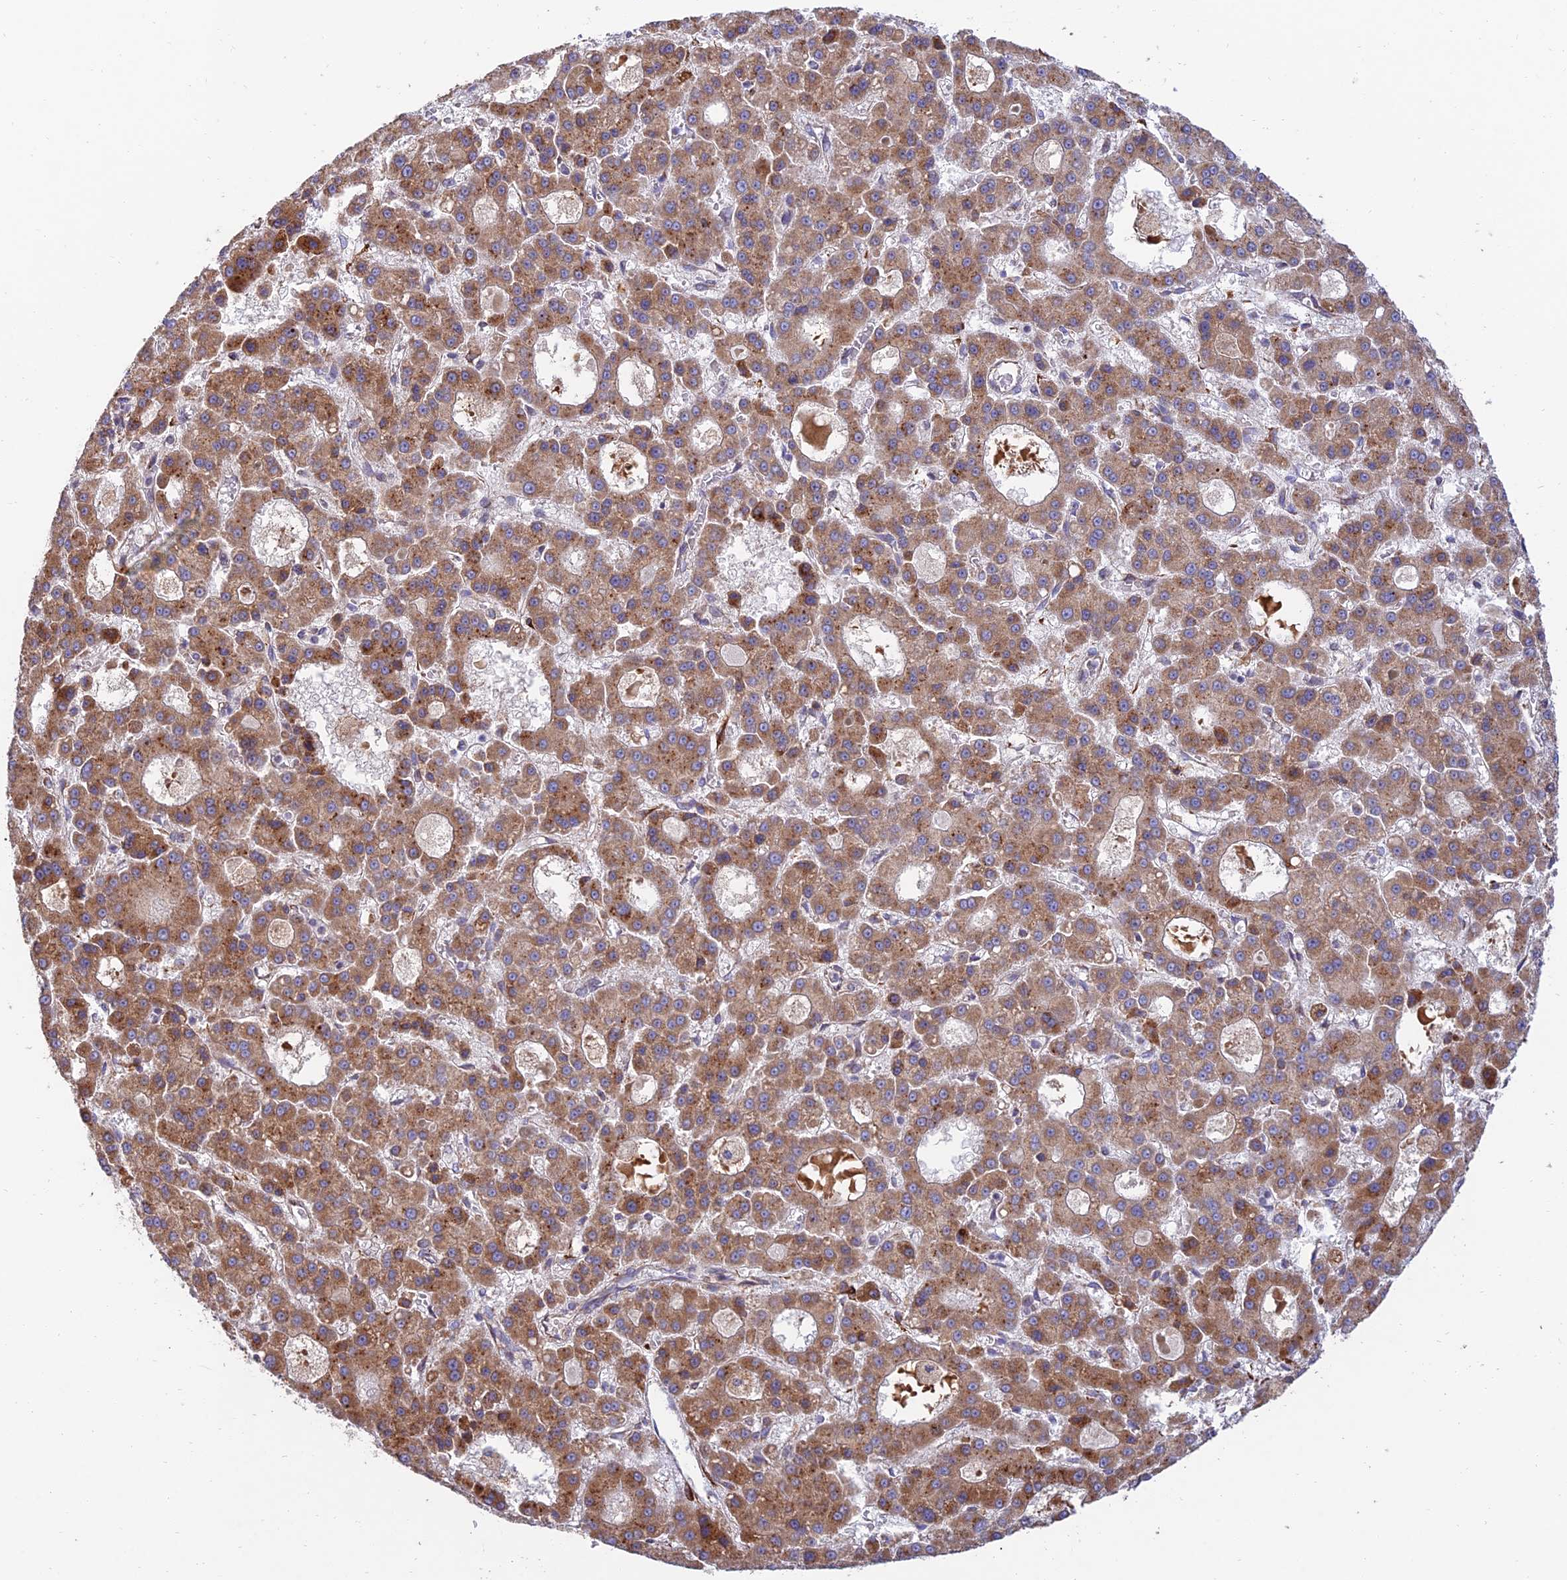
{"staining": {"intensity": "moderate", "quantity": ">75%", "location": "cytoplasmic/membranous"}, "tissue": "liver cancer", "cell_type": "Tumor cells", "image_type": "cancer", "snomed": [{"axis": "morphology", "description": "Carcinoma, Hepatocellular, NOS"}, {"axis": "topography", "description": "Liver"}], "caption": "A photomicrograph of human liver cancer stained for a protein shows moderate cytoplasmic/membranous brown staining in tumor cells.", "gene": "RCN3", "patient": {"sex": "male", "age": 70}}